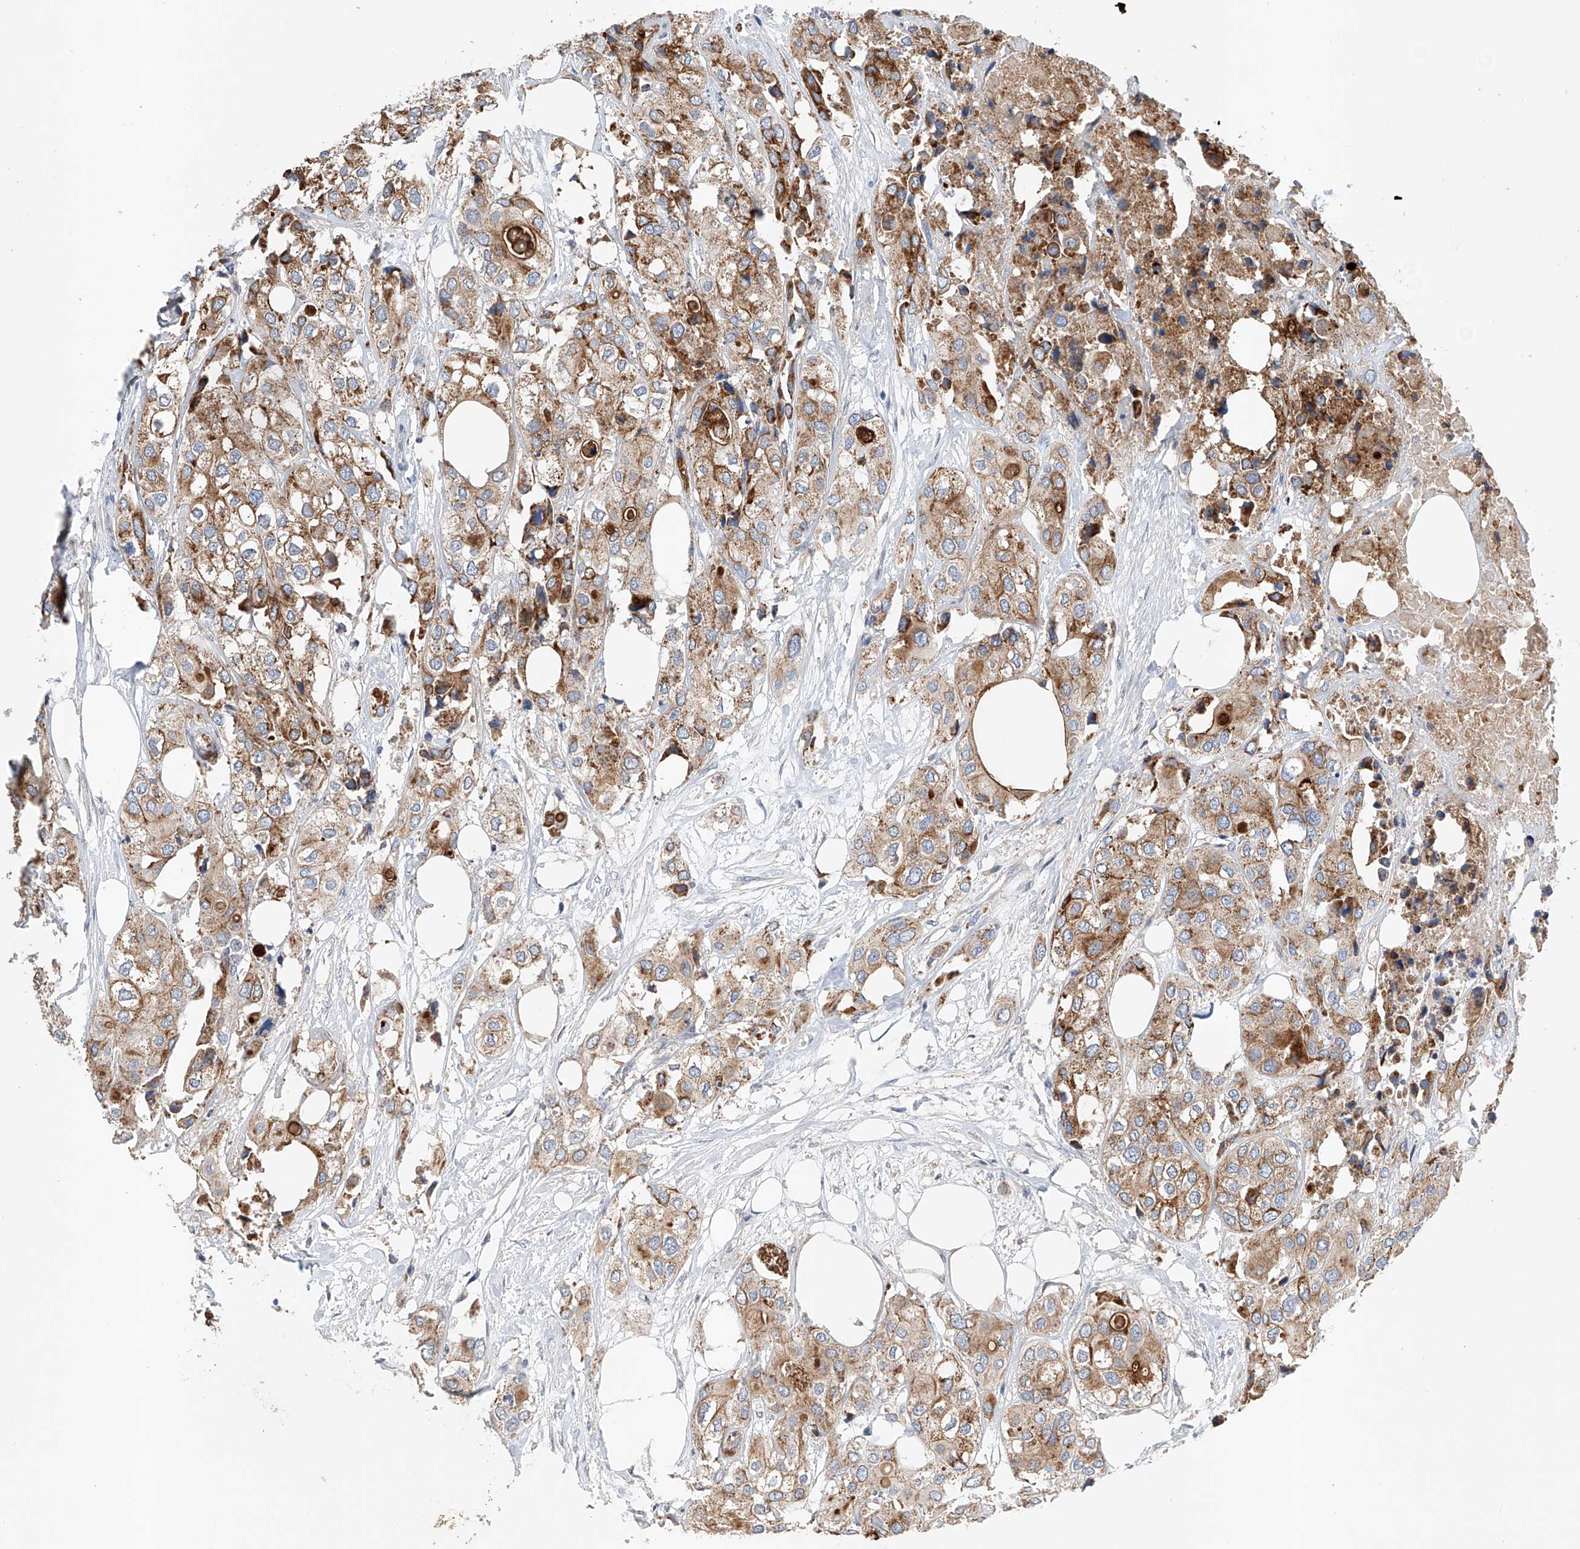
{"staining": {"intensity": "moderate", "quantity": ">75%", "location": "cytoplasmic/membranous"}, "tissue": "urothelial cancer", "cell_type": "Tumor cells", "image_type": "cancer", "snomed": [{"axis": "morphology", "description": "Urothelial carcinoma, High grade"}, {"axis": "topography", "description": "Urinary bladder"}], "caption": "About >75% of tumor cells in urothelial cancer show moderate cytoplasmic/membranous protein staining as visualized by brown immunohistochemical staining.", "gene": "GPC4", "patient": {"sex": "male", "age": 64}}